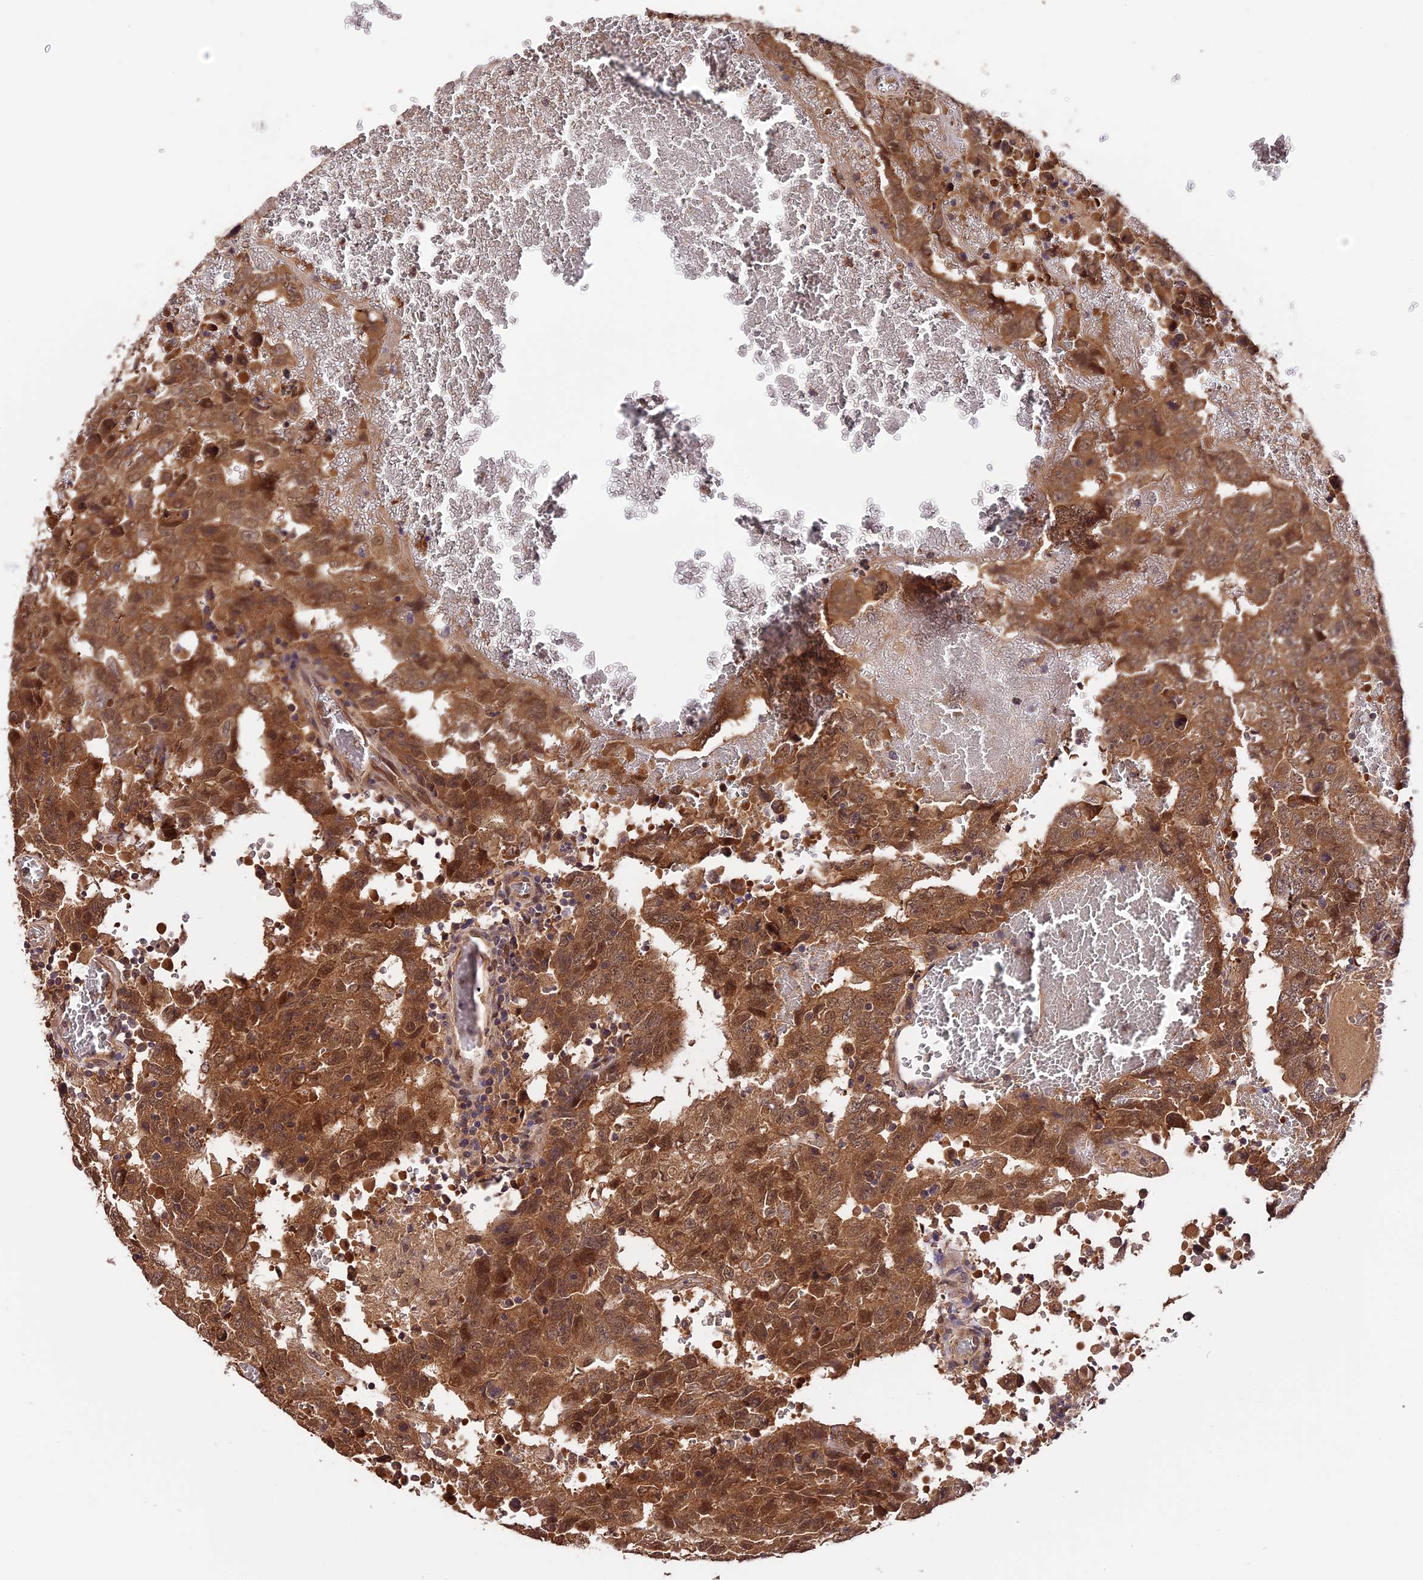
{"staining": {"intensity": "moderate", "quantity": ">75%", "location": "cytoplasmic/membranous,nuclear"}, "tissue": "testis cancer", "cell_type": "Tumor cells", "image_type": "cancer", "snomed": [{"axis": "morphology", "description": "Carcinoma, Embryonal, NOS"}, {"axis": "topography", "description": "Testis"}], "caption": "This histopathology image demonstrates testis embryonal carcinoma stained with immunohistochemistry (IHC) to label a protein in brown. The cytoplasmic/membranous and nuclear of tumor cells show moderate positivity for the protein. Nuclei are counter-stained blue.", "gene": "TRMT1", "patient": {"sex": "male", "age": 26}}